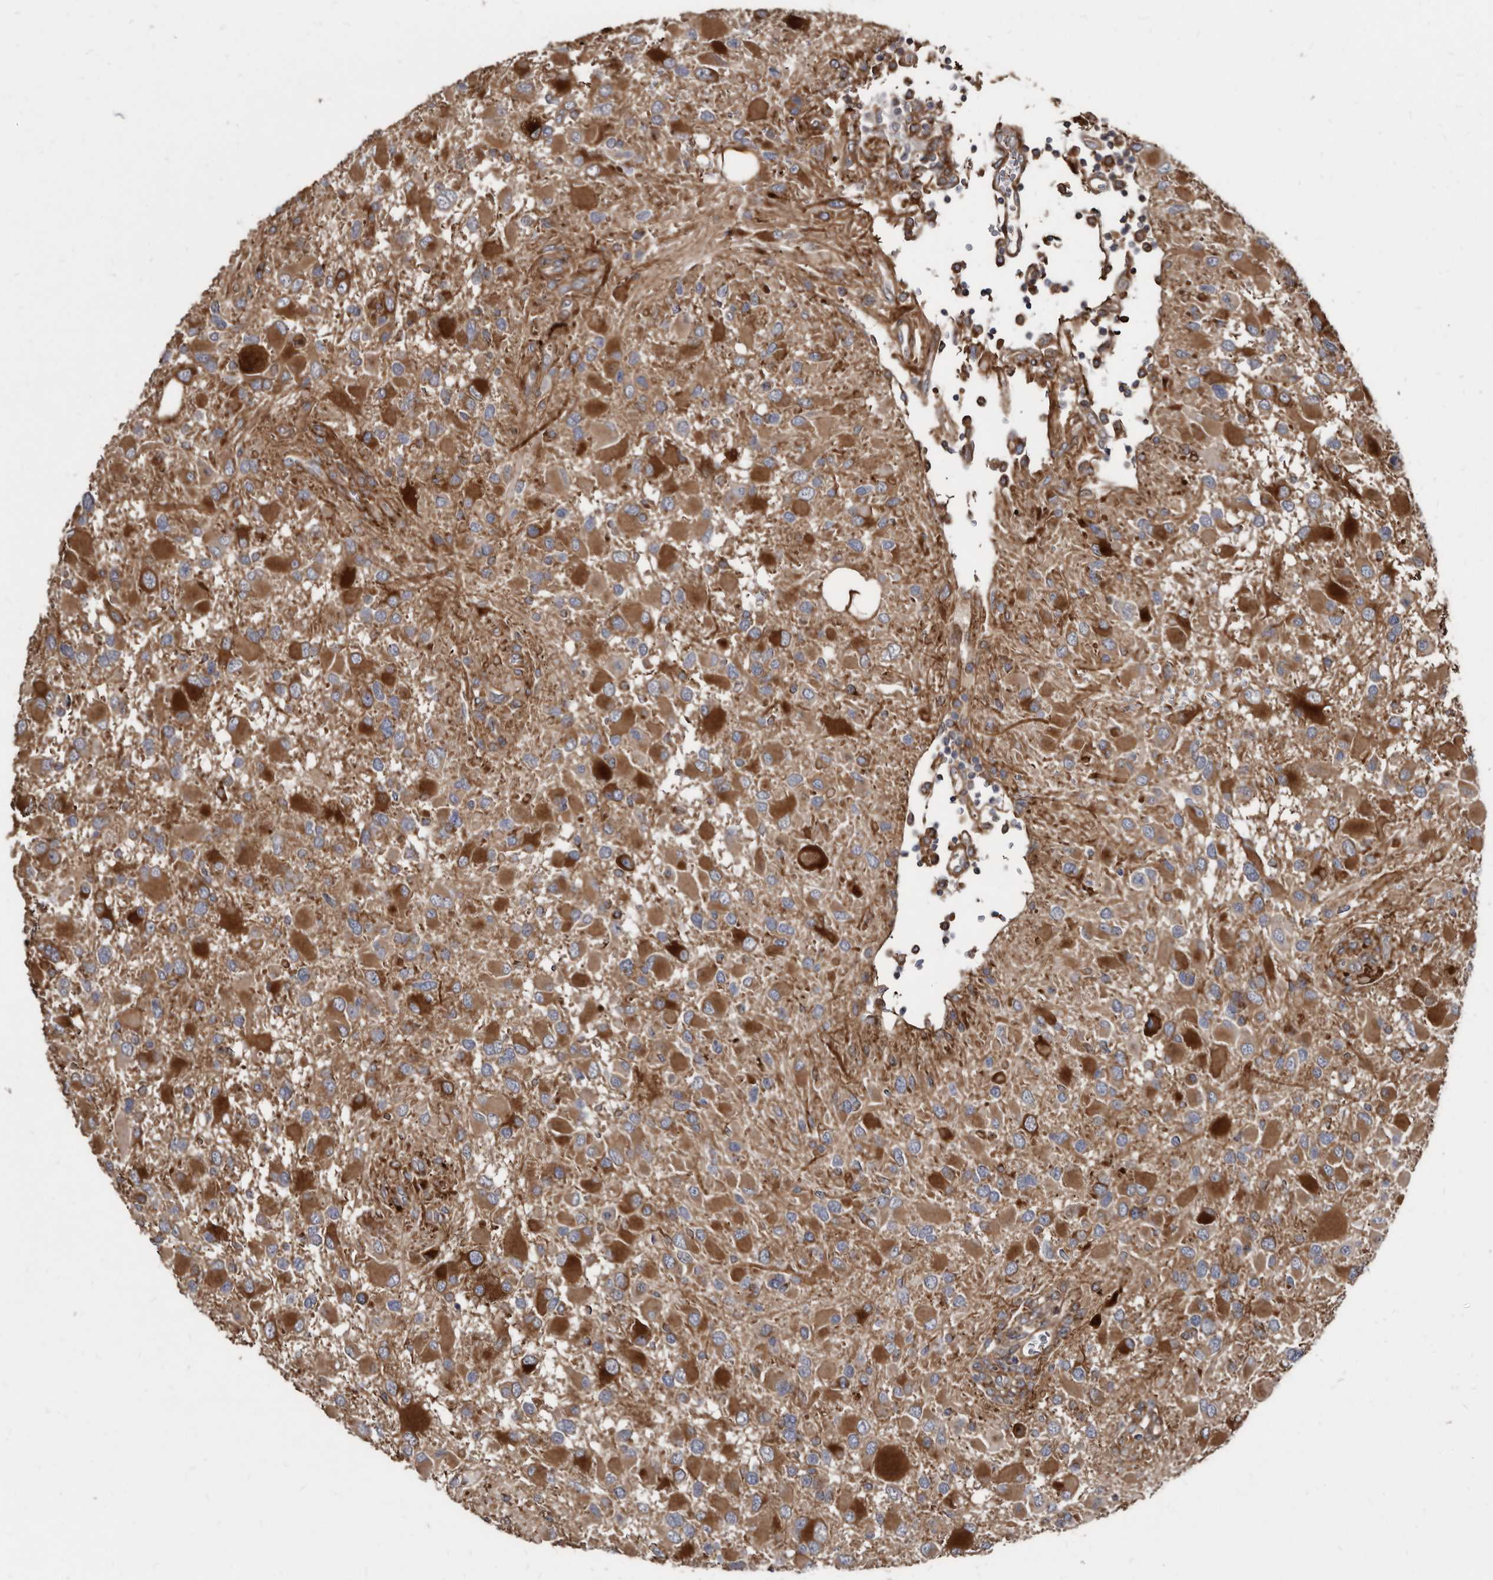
{"staining": {"intensity": "strong", "quantity": "25%-75%", "location": "cytoplasmic/membranous"}, "tissue": "glioma", "cell_type": "Tumor cells", "image_type": "cancer", "snomed": [{"axis": "morphology", "description": "Glioma, malignant, High grade"}, {"axis": "topography", "description": "Brain"}], "caption": "Immunohistochemistry (DAB) staining of human glioma exhibits strong cytoplasmic/membranous protein positivity in approximately 25%-75% of tumor cells. (DAB = brown stain, brightfield microscopy at high magnification).", "gene": "KCTD20", "patient": {"sex": "male", "age": 53}}